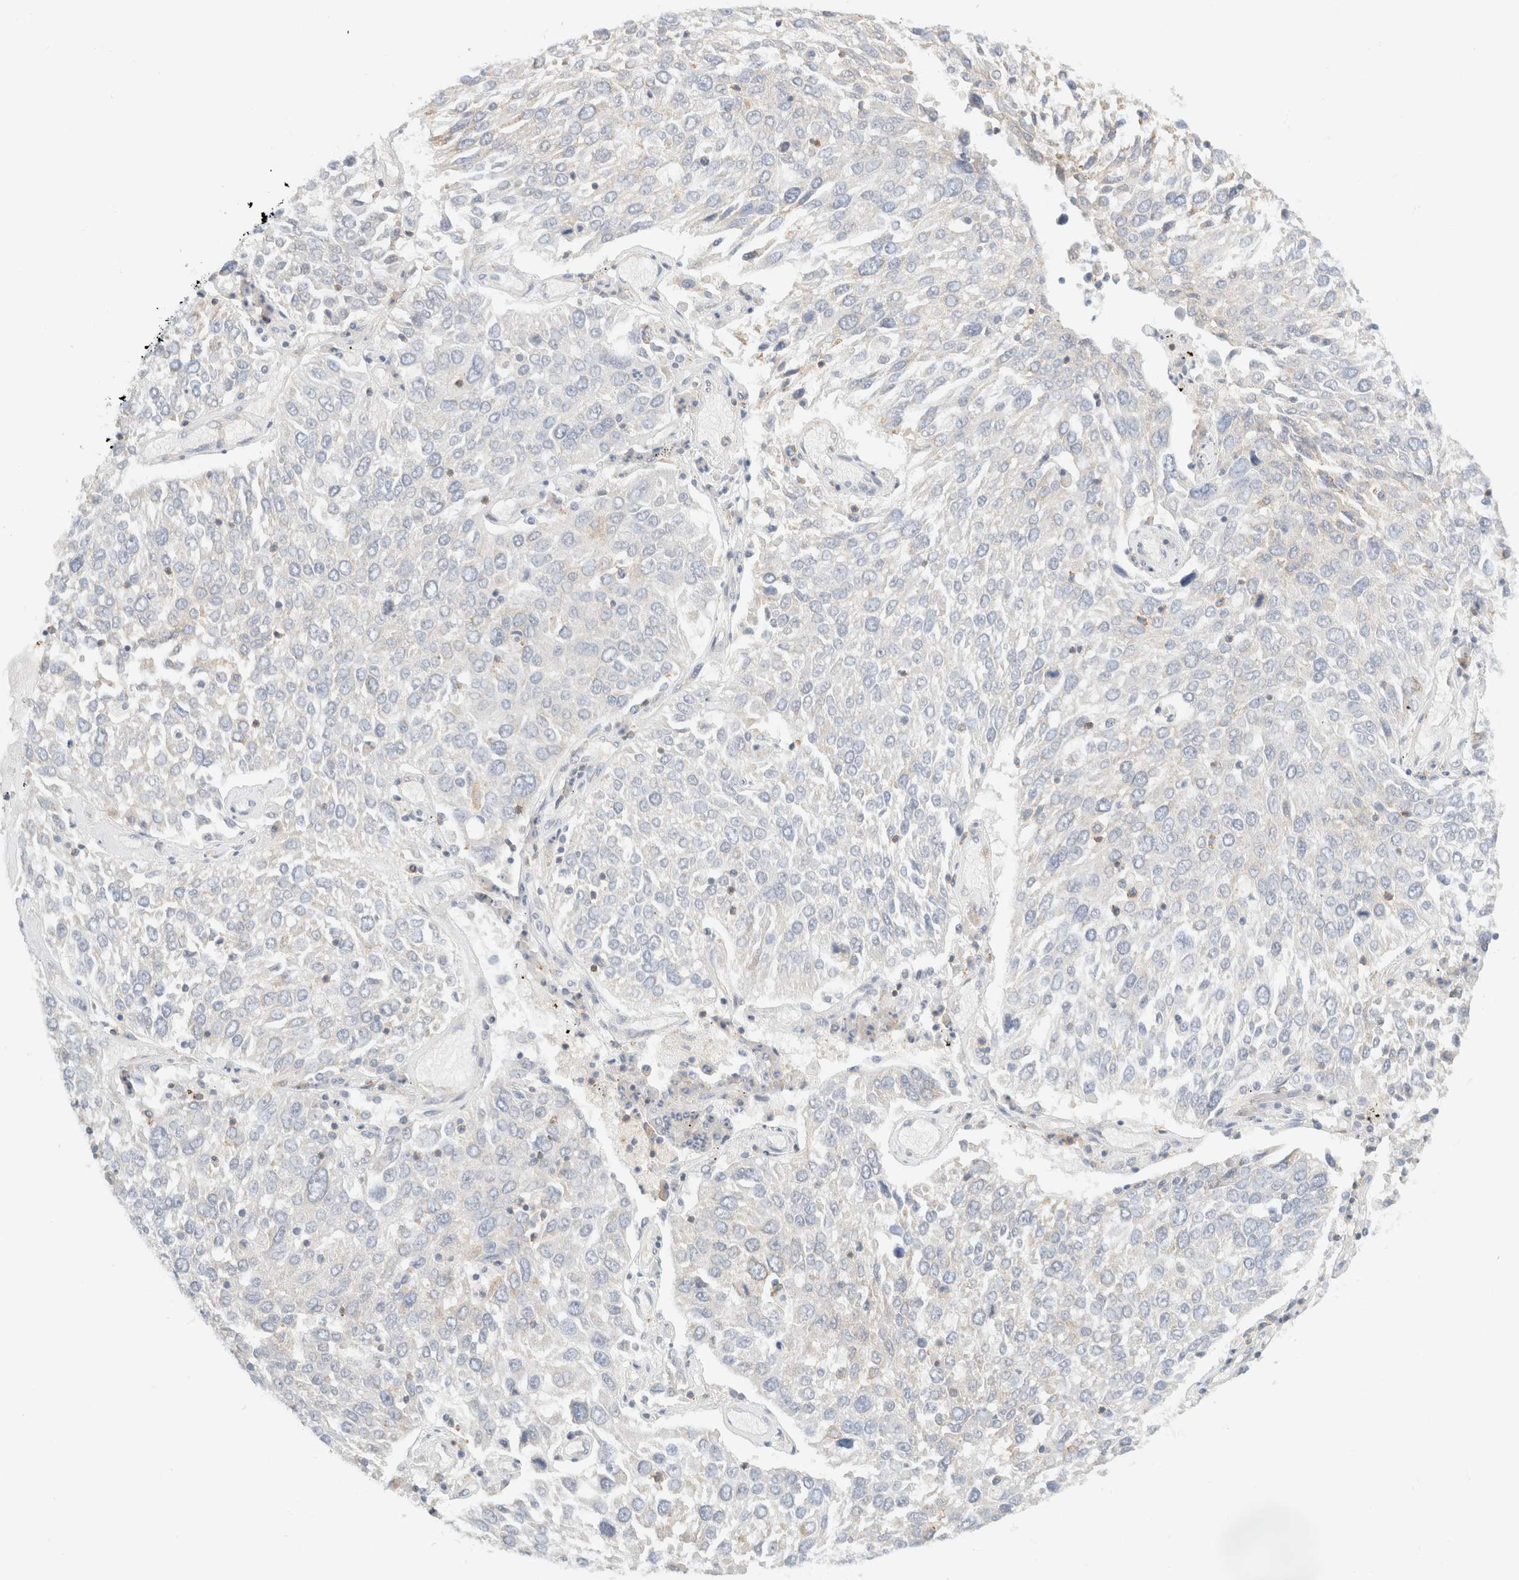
{"staining": {"intensity": "negative", "quantity": "none", "location": "none"}, "tissue": "lung cancer", "cell_type": "Tumor cells", "image_type": "cancer", "snomed": [{"axis": "morphology", "description": "Squamous cell carcinoma, NOS"}, {"axis": "topography", "description": "Lung"}], "caption": "This is an IHC histopathology image of lung cancer. There is no positivity in tumor cells.", "gene": "SH3GLB2", "patient": {"sex": "male", "age": 65}}